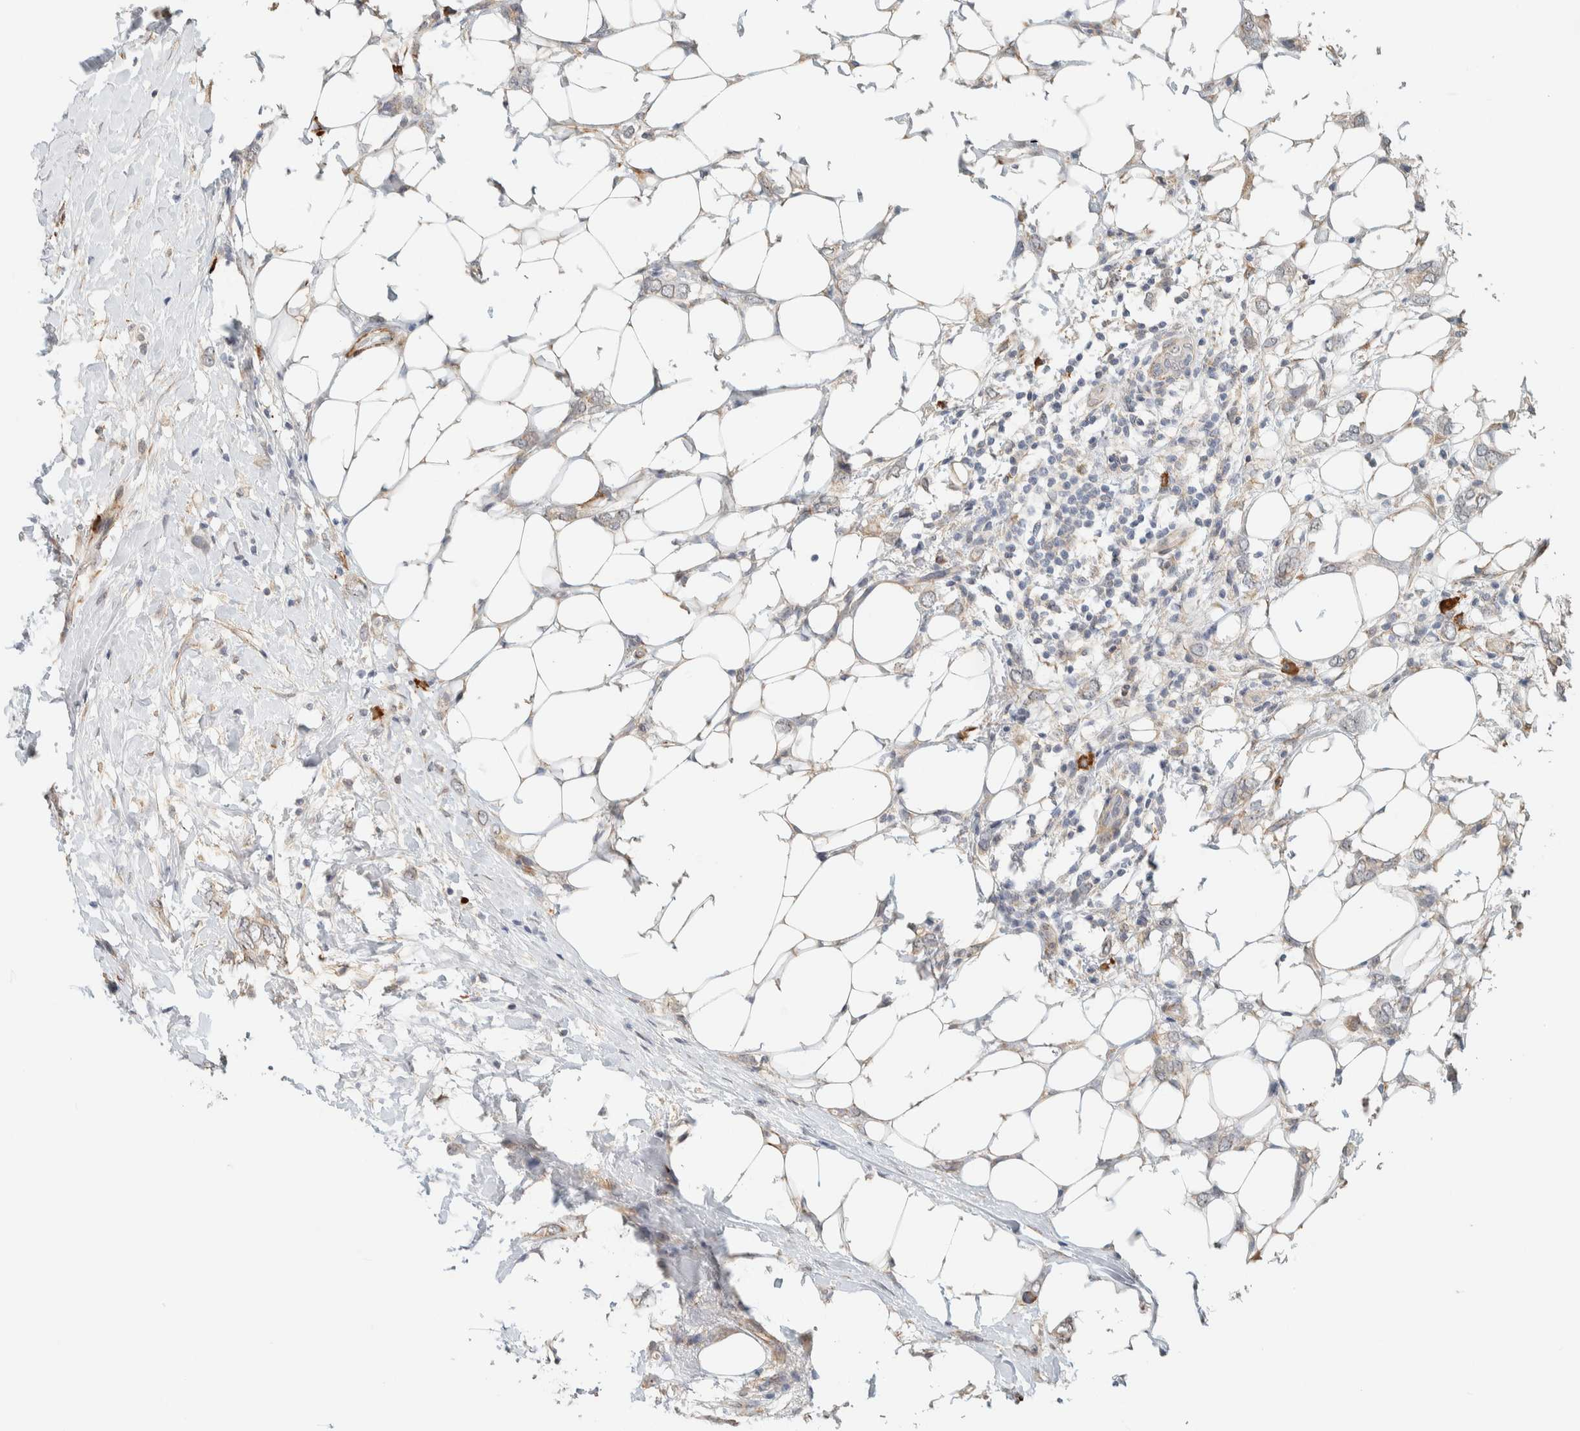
{"staining": {"intensity": "negative", "quantity": "none", "location": "none"}, "tissue": "breast cancer", "cell_type": "Tumor cells", "image_type": "cancer", "snomed": [{"axis": "morphology", "description": "Normal tissue, NOS"}, {"axis": "morphology", "description": "Lobular carcinoma"}, {"axis": "topography", "description": "Breast"}], "caption": "Immunohistochemical staining of breast lobular carcinoma reveals no significant expression in tumor cells.", "gene": "KLHL40", "patient": {"sex": "female", "age": 47}}